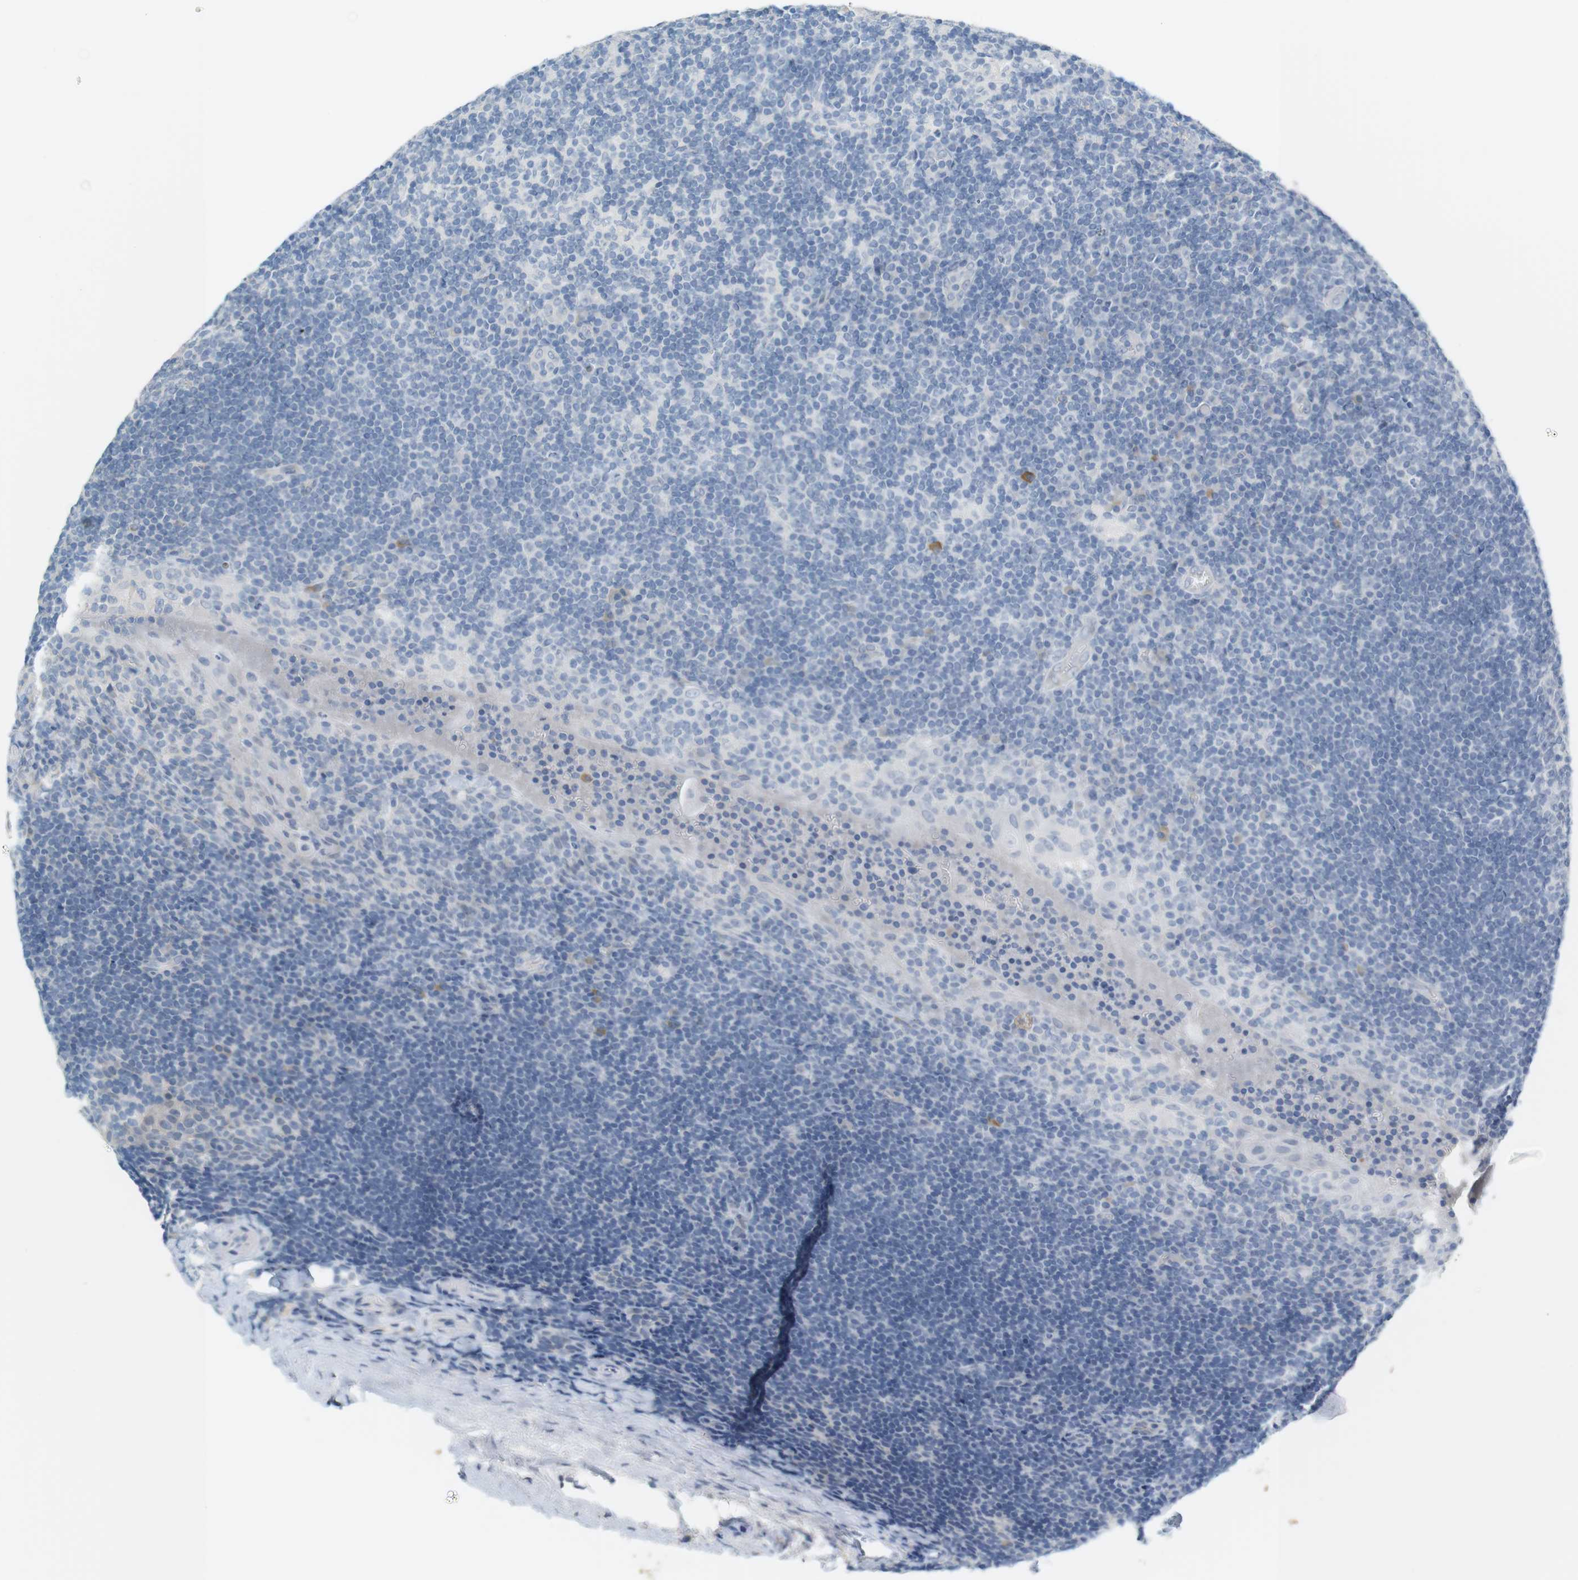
{"staining": {"intensity": "negative", "quantity": "none", "location": "none"}, "tissue": "tonsil", "cell_type": "Germinal center cells", "image_type": "normal", "snomed": [{"axis": "morphology", "description": "Normal tissue, NOS"}, {"axis": "topography", "description": "Tonsil"}], "caption": "High power microscopy histopathology image of an IHC micrograph of normal tonsil, revealing no significant positivity in germinal center cells. (DAB immunohistochemistry with hematoxylin counter stain).", "gene": "RGS9", "patient": {"sex": "male", "age": 37}}